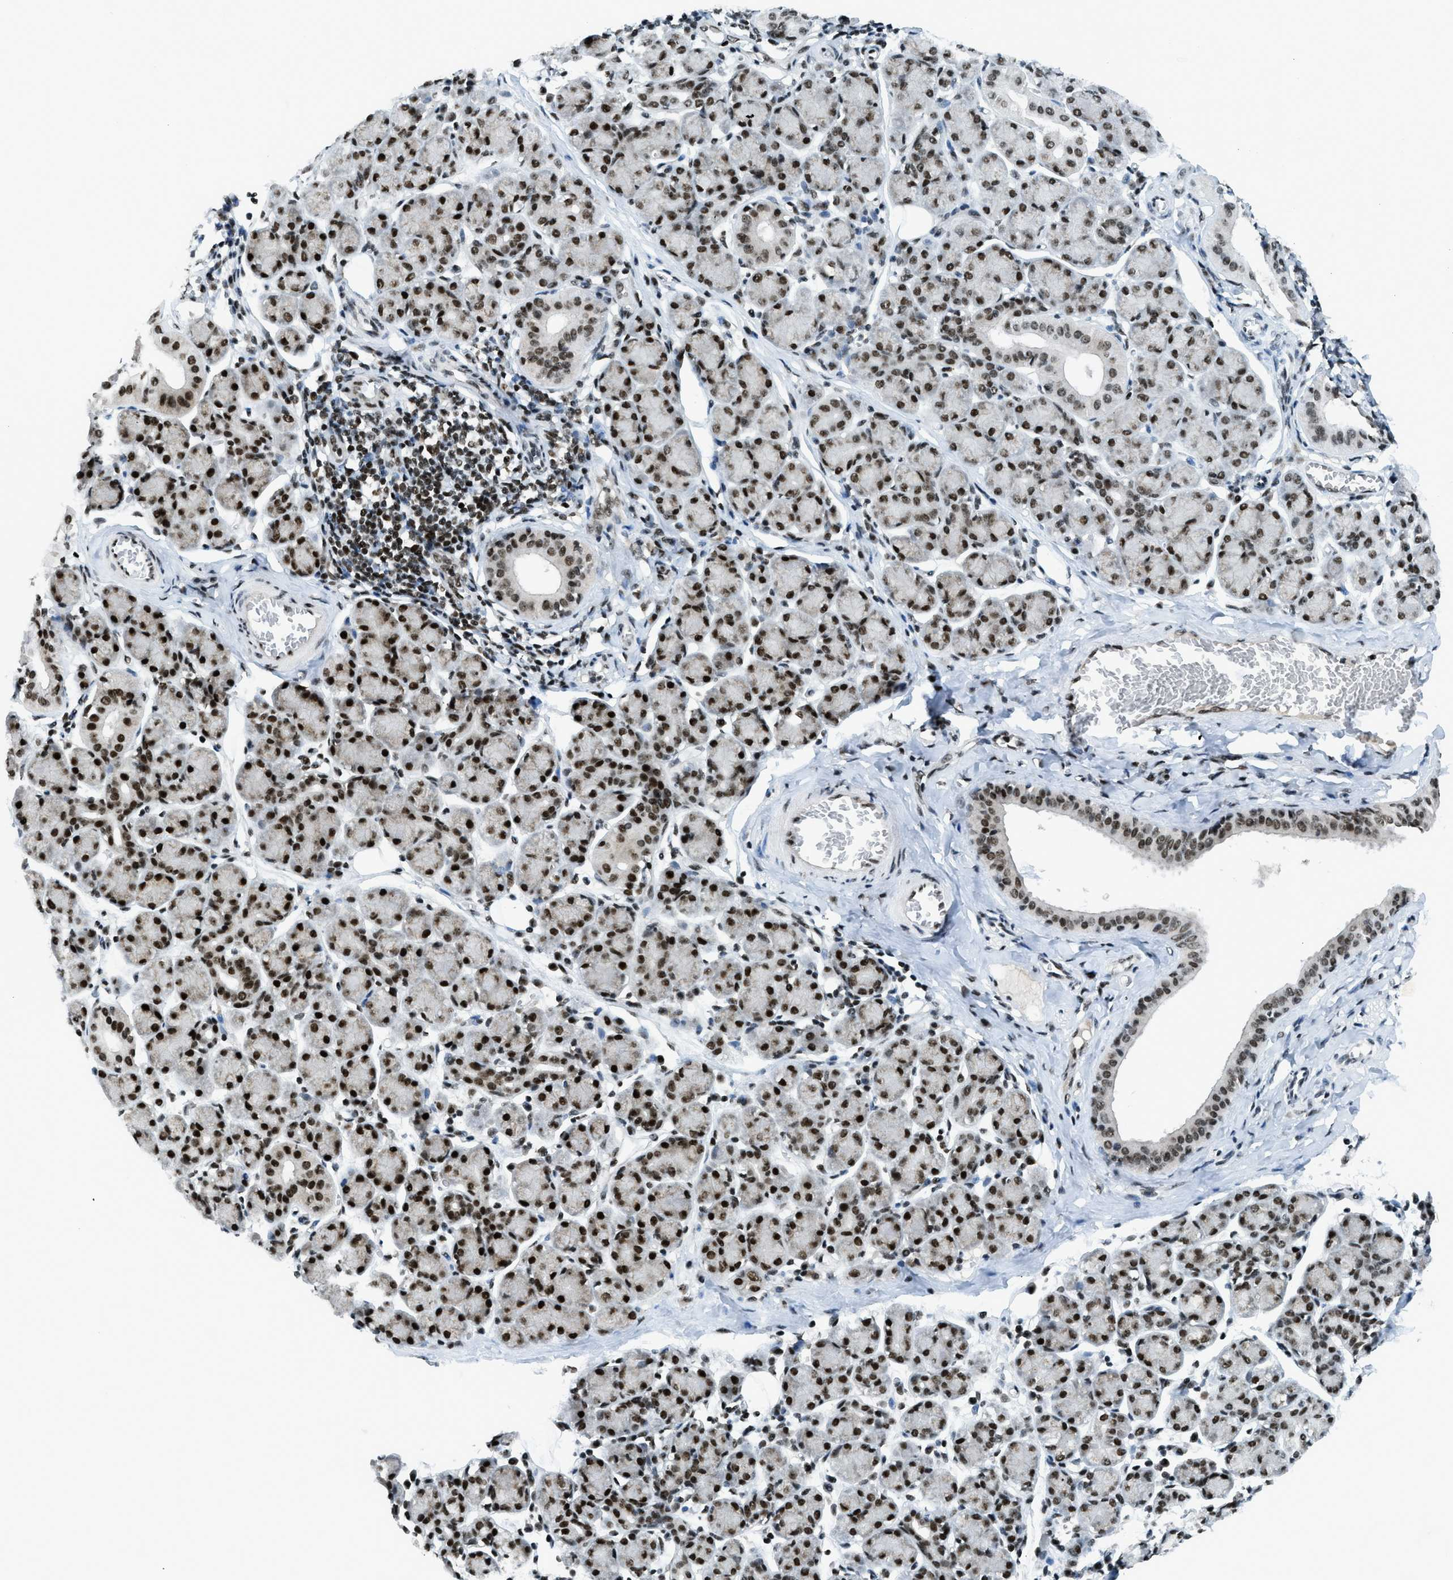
{"staining": {"intensity": "strong", "quantity": ">75%", "location": "nuclear"}, "tissue": "salivary gland", "cell_type": "Glandular cells", "image_type": "normal", "snomed": [{"axis": "morphology", "description": "Normal tissue, NOS"}, {"axis": "morphology", "description": "Inflammation, NOS"}, {"axis": "topography", "description": "Lymph node"}, {"axis": "topography", "description": "Salivary gland"}], "caption": "A histopathology image of human salivary gland stained for a protein demonstrates strong nuclear brown staining in glandular cells. (DAB IHC with brightfield microscopy, high magnification).", "gene": "RAD51B", "patient": {"sex": "male", "age": 3}}